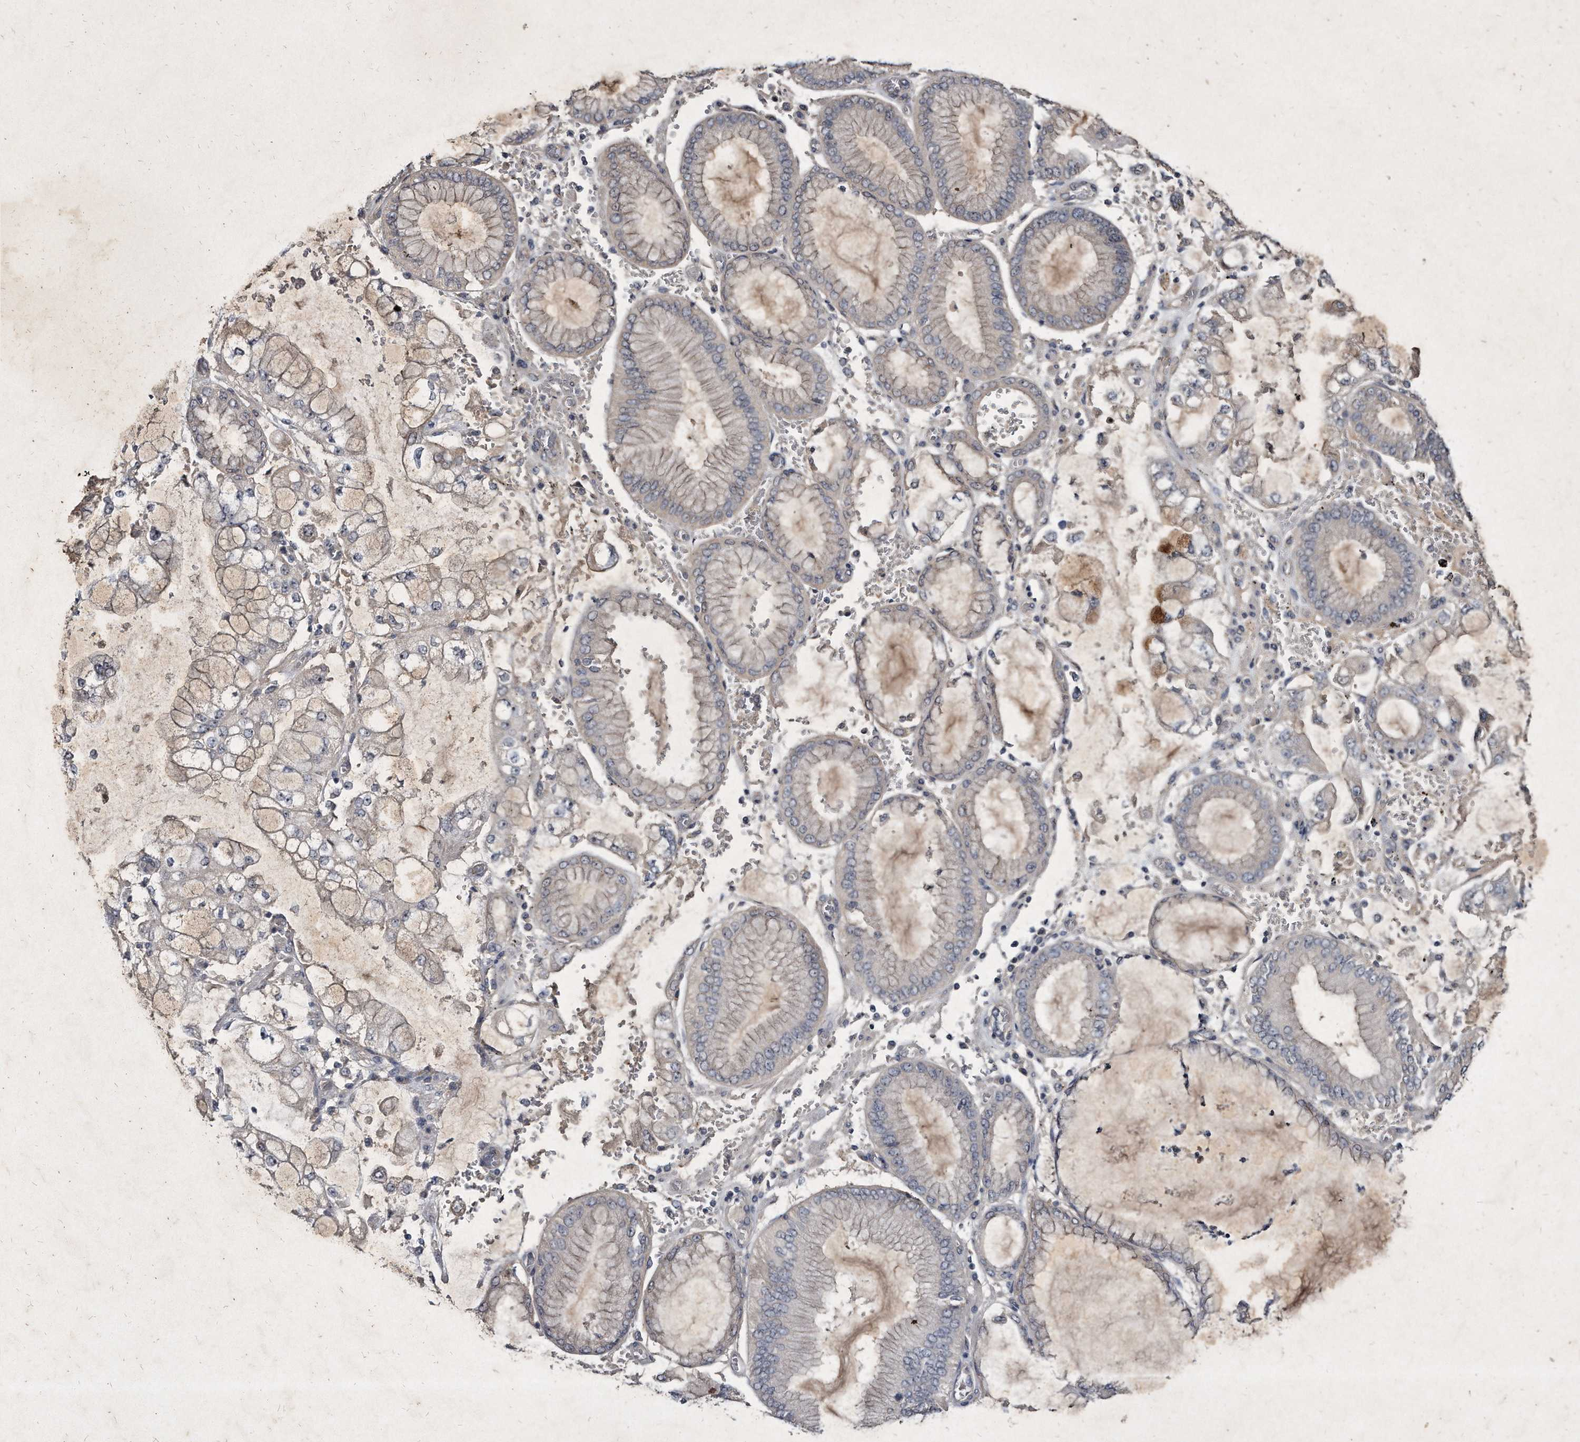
{"staining": {"intensity": "moderate", "quantity": "<25%", "location": "cytoplasmic/membranous"}, "tissue": "stomach cancer", "cell_type": "Tumor cells", "image_type": "cancer", "snomed": [{"axis": "morphology", "description": "Adenocarcinoma, NOS"}, {"axis": "topography", "description": "Stomach"}], "caption": "High-magnification brightfield microscopy of stomach cancer stained with DAB (3,3'-diaminobenzidine) (brown) and counterstained with hematoxylin (blue). tumor cells exhibit moderate cytoplasmic/membranous expression is identified in about<25% of cells. (IHC, brightfield microscopy, high magnification).", "gene": "KLHDC3", "patient": {"sex": "male", "age": 76}}